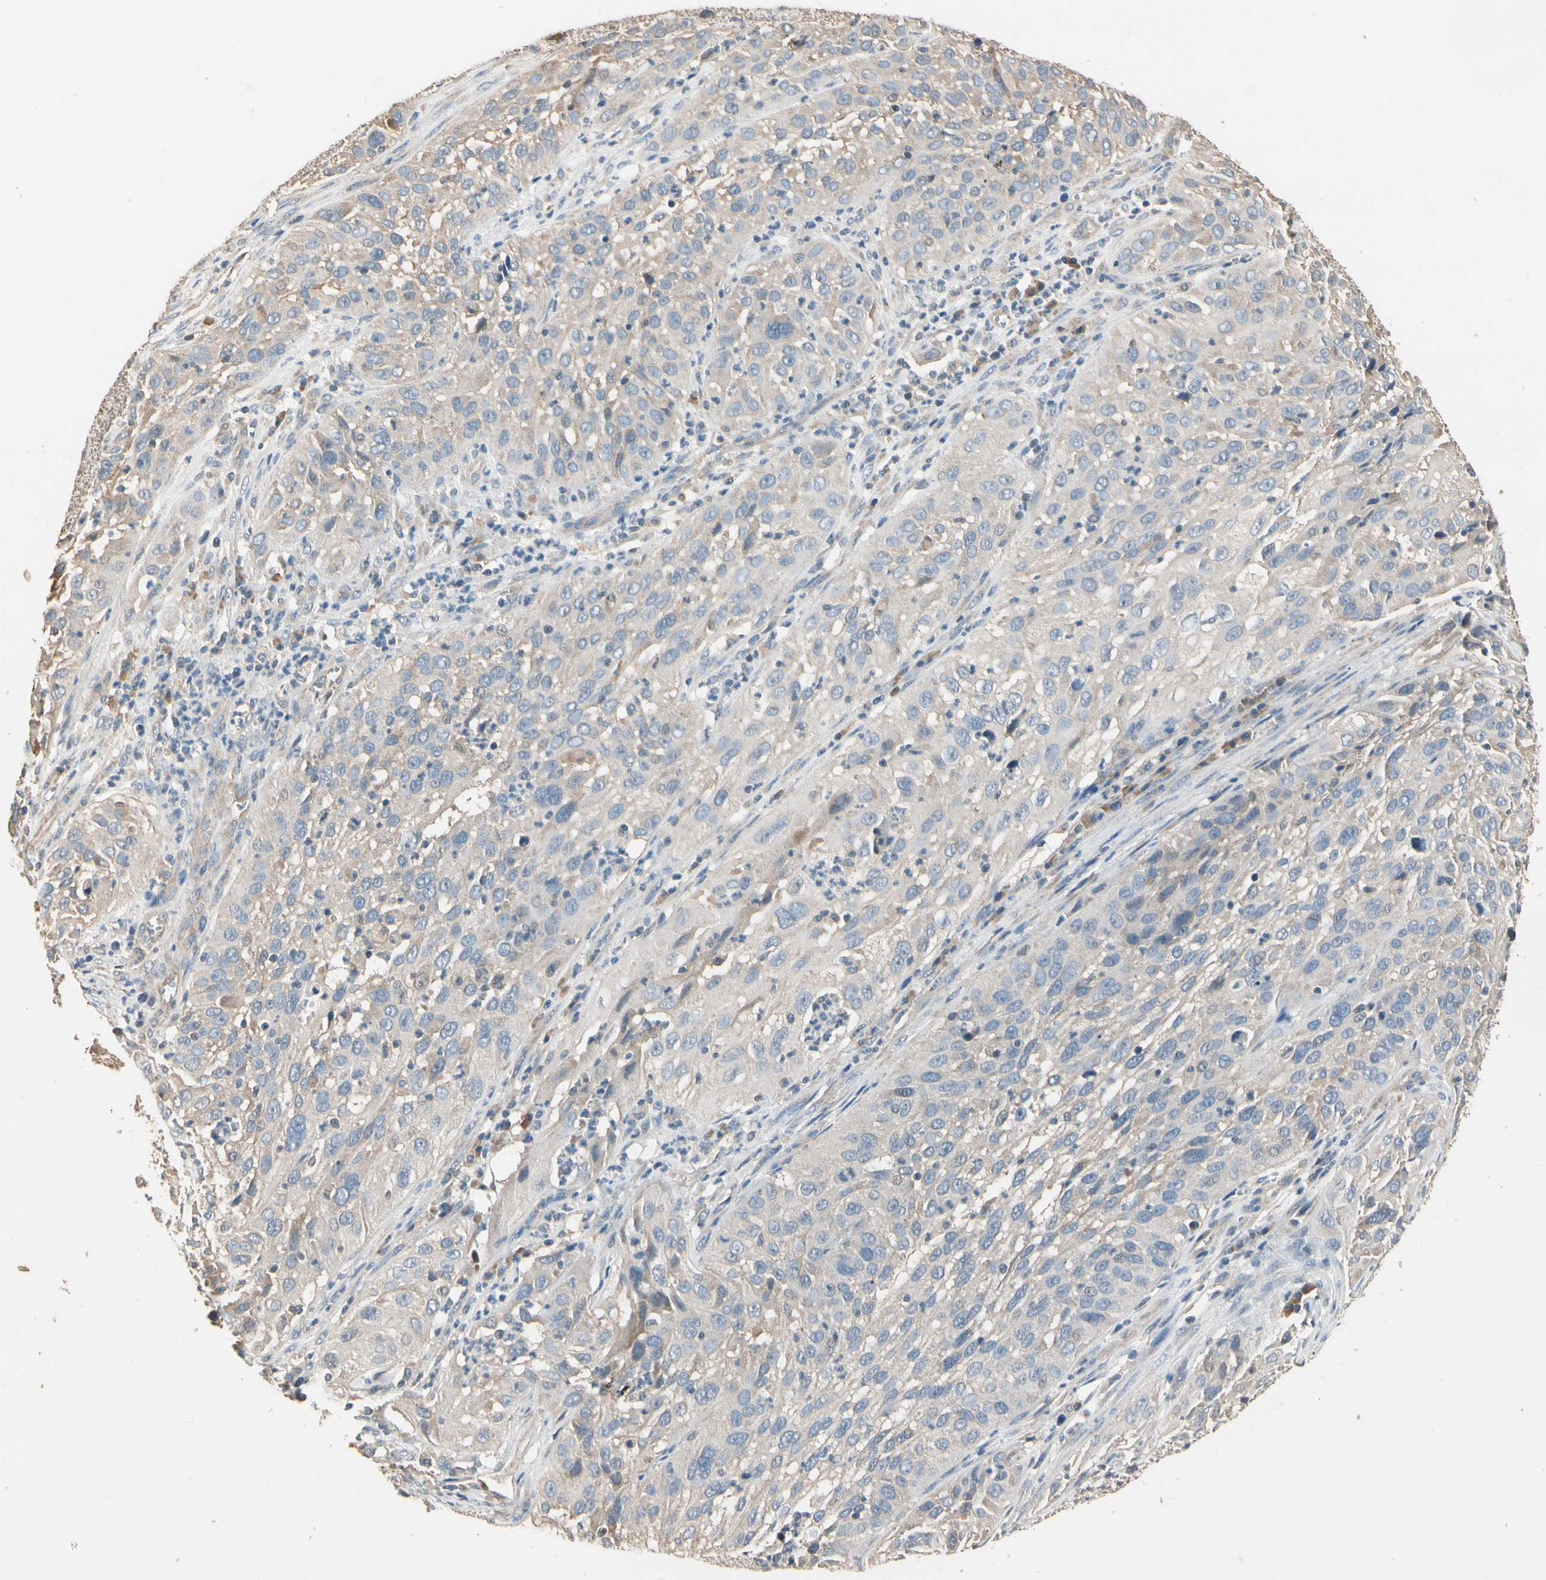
{"staining": {"intensity": "weak", "quantity": ">75%", "location": "cytoplasmic/membranous"}, "tissue": "cervical cancer", "cell_type": "Tumor cells", "image_type": "cancer", "snomed": [{"axis": "morphology", "description": "Squamous cell carcinoma, NOS"}, {"axis": "topography", "description": "Cervix"}], "caption": "Immunohistochemistry of cervical cancer displays low levels of weak cytoplasmic/membranous expression in about >75% of tumor cells. (Brightfield microscopy of DAB IHC at high magnification).", "gene": "CDH6", "patient": {"sex": "female", "age": 32}}